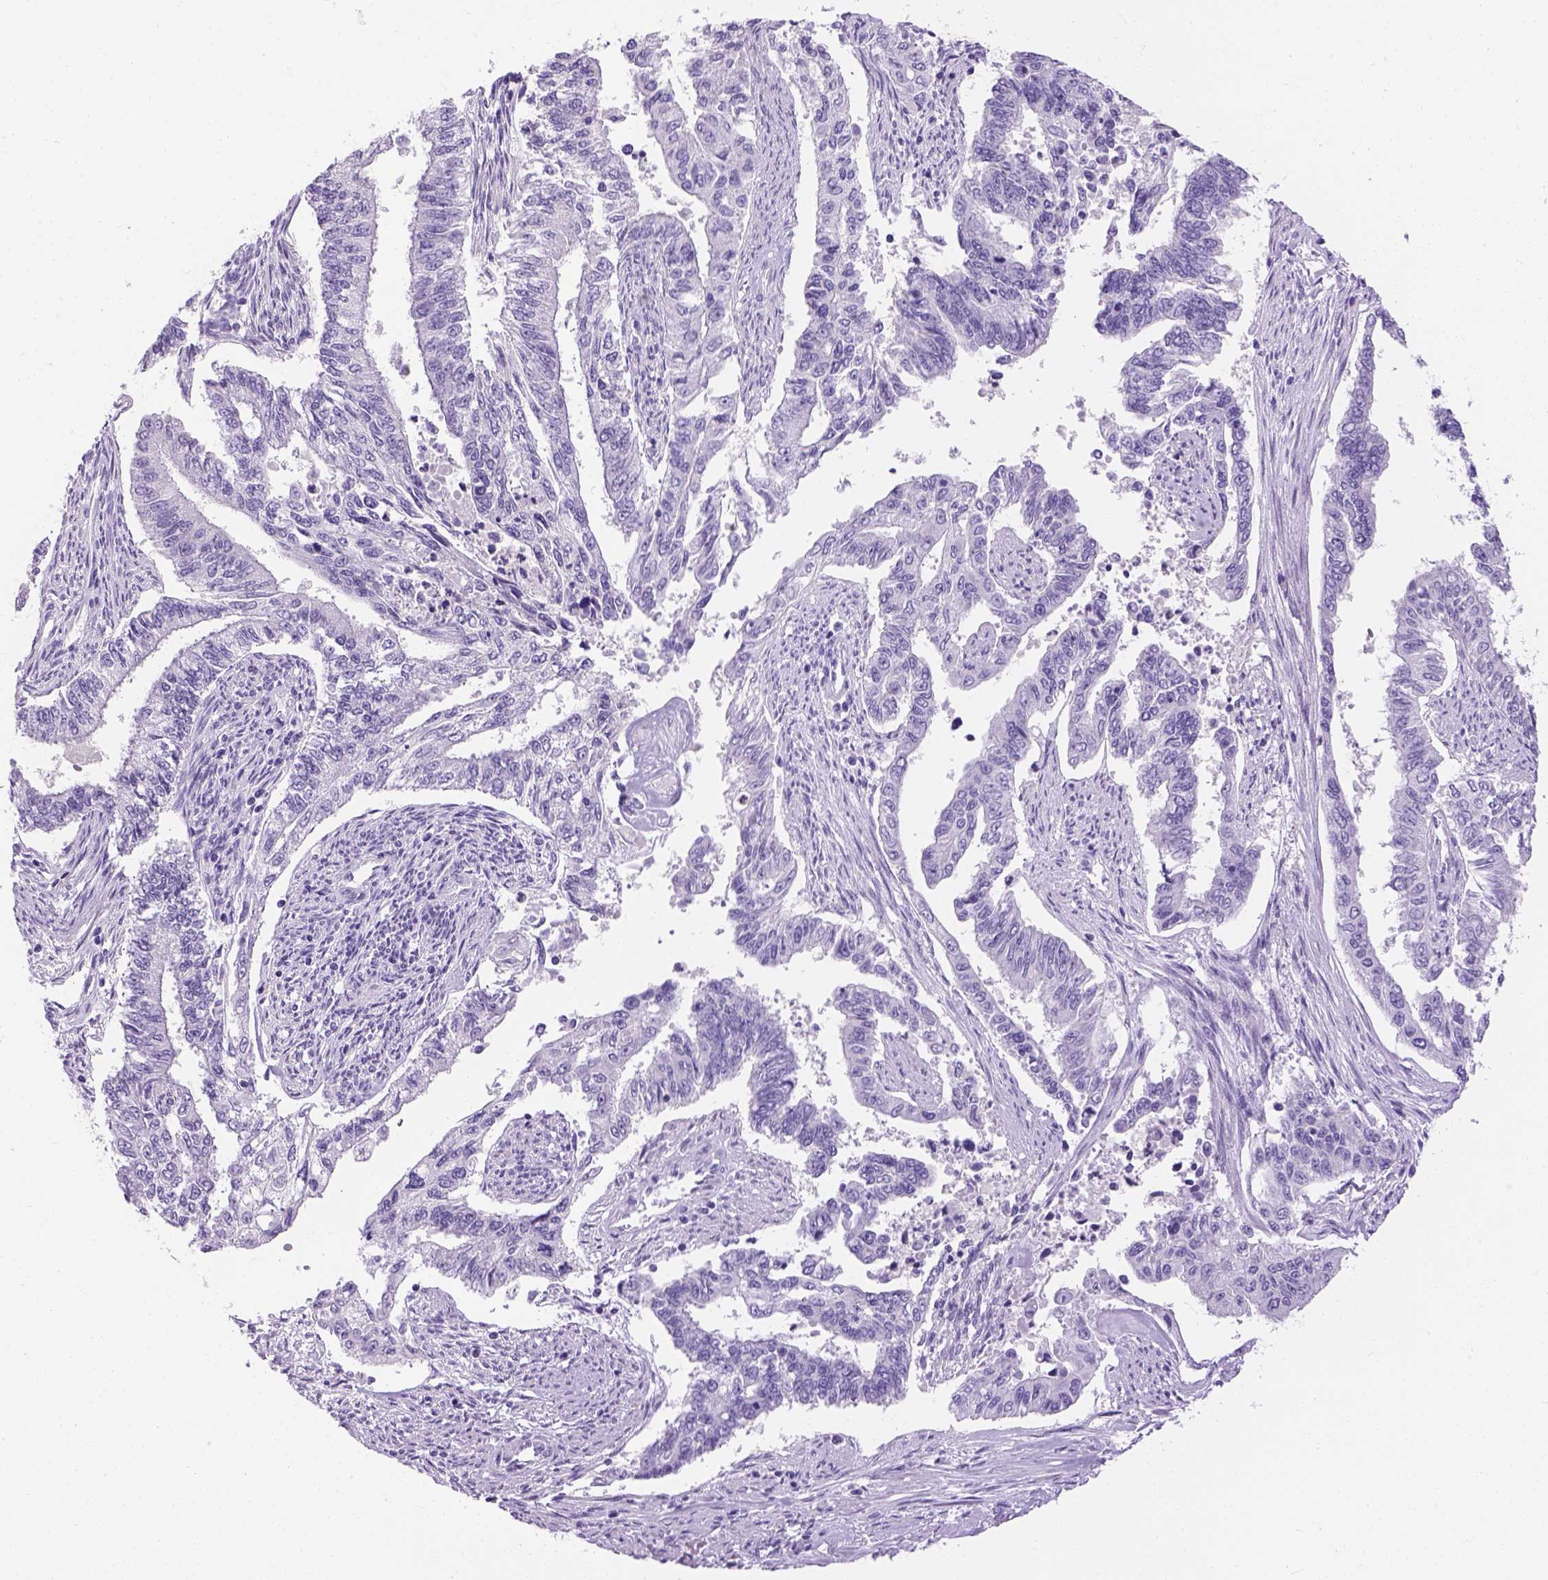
{"staining": {"intensity": "negative", "quantity": "none", "location": "none"}, "tissue": "endometrial cancer", "cell_type": "Tumor cells", "image_type": "cancer", "snomed": [{"axis": "morphology", "description": "Adenocarcinoma, NOS"}, {"axis": "topography", "description": "Uterus"}], "caption": "This is an immunohistochemistry histopathology image of human adenocarcinoma (endometrial). There is no staining in tumor cells.", "gene": "TMEM38A", "patient": {"sex": "female", "age": 59}}